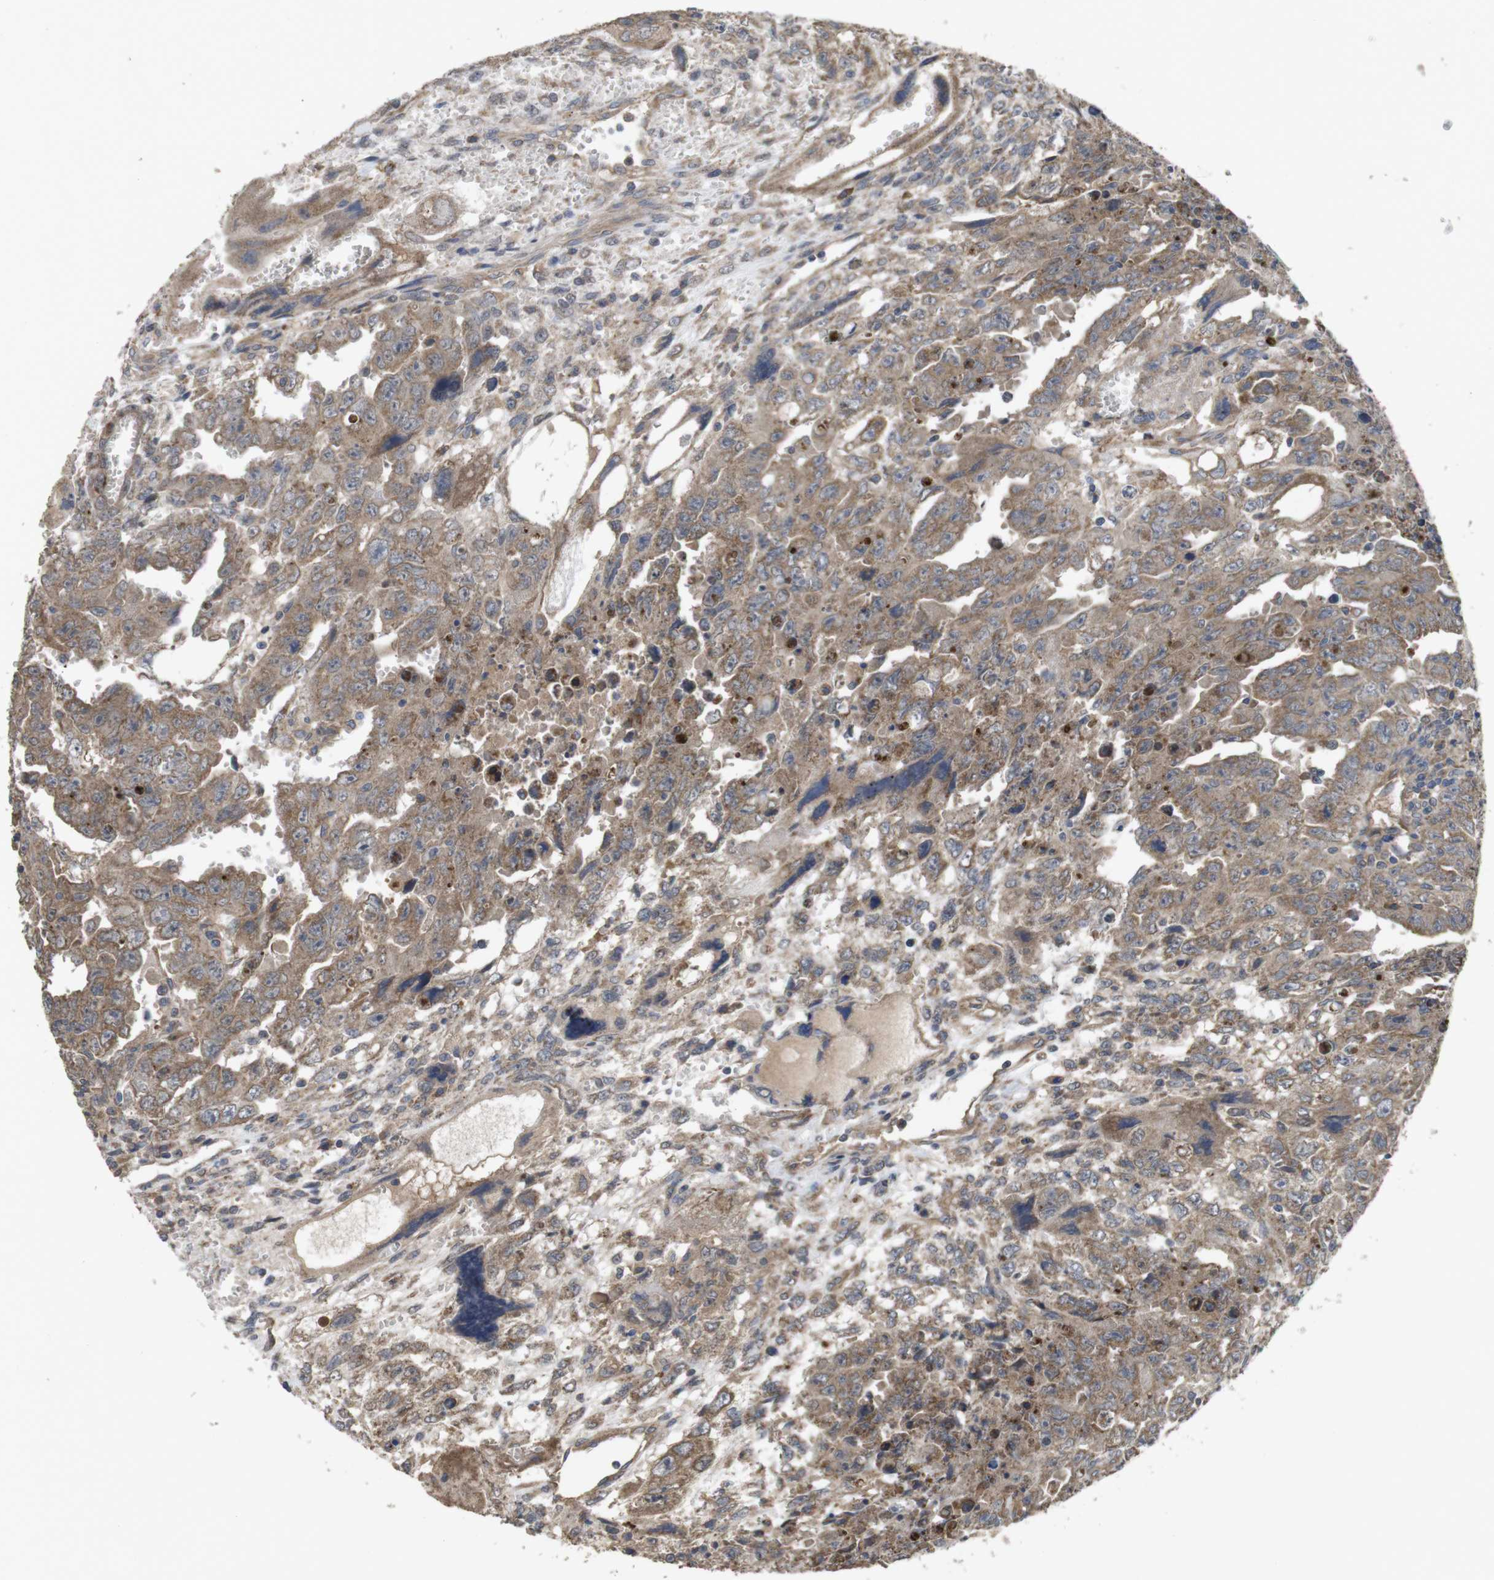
{"staining": {"intensity": "moderate", "quantity": ">75%", "location": "cytoplasmic/membranous"}, "tissue": "testis cancer", "cell_type": "Tumor cells", "image_type": "cancer", "snomed": [{"axis": "morphology", "description": "Carcinoma, Embryonal, NOS"}, {"axis": "topography", "description": "Testis"}], "caption": "Testis cancer (embryonal carcinoma) stained with a brown dye shows moderate cytoplasmic/membranous positive expression in approximately >75% of tumor cells.", "gene": "KCNS3", "patient": {"sex": "male", "age": 28}}